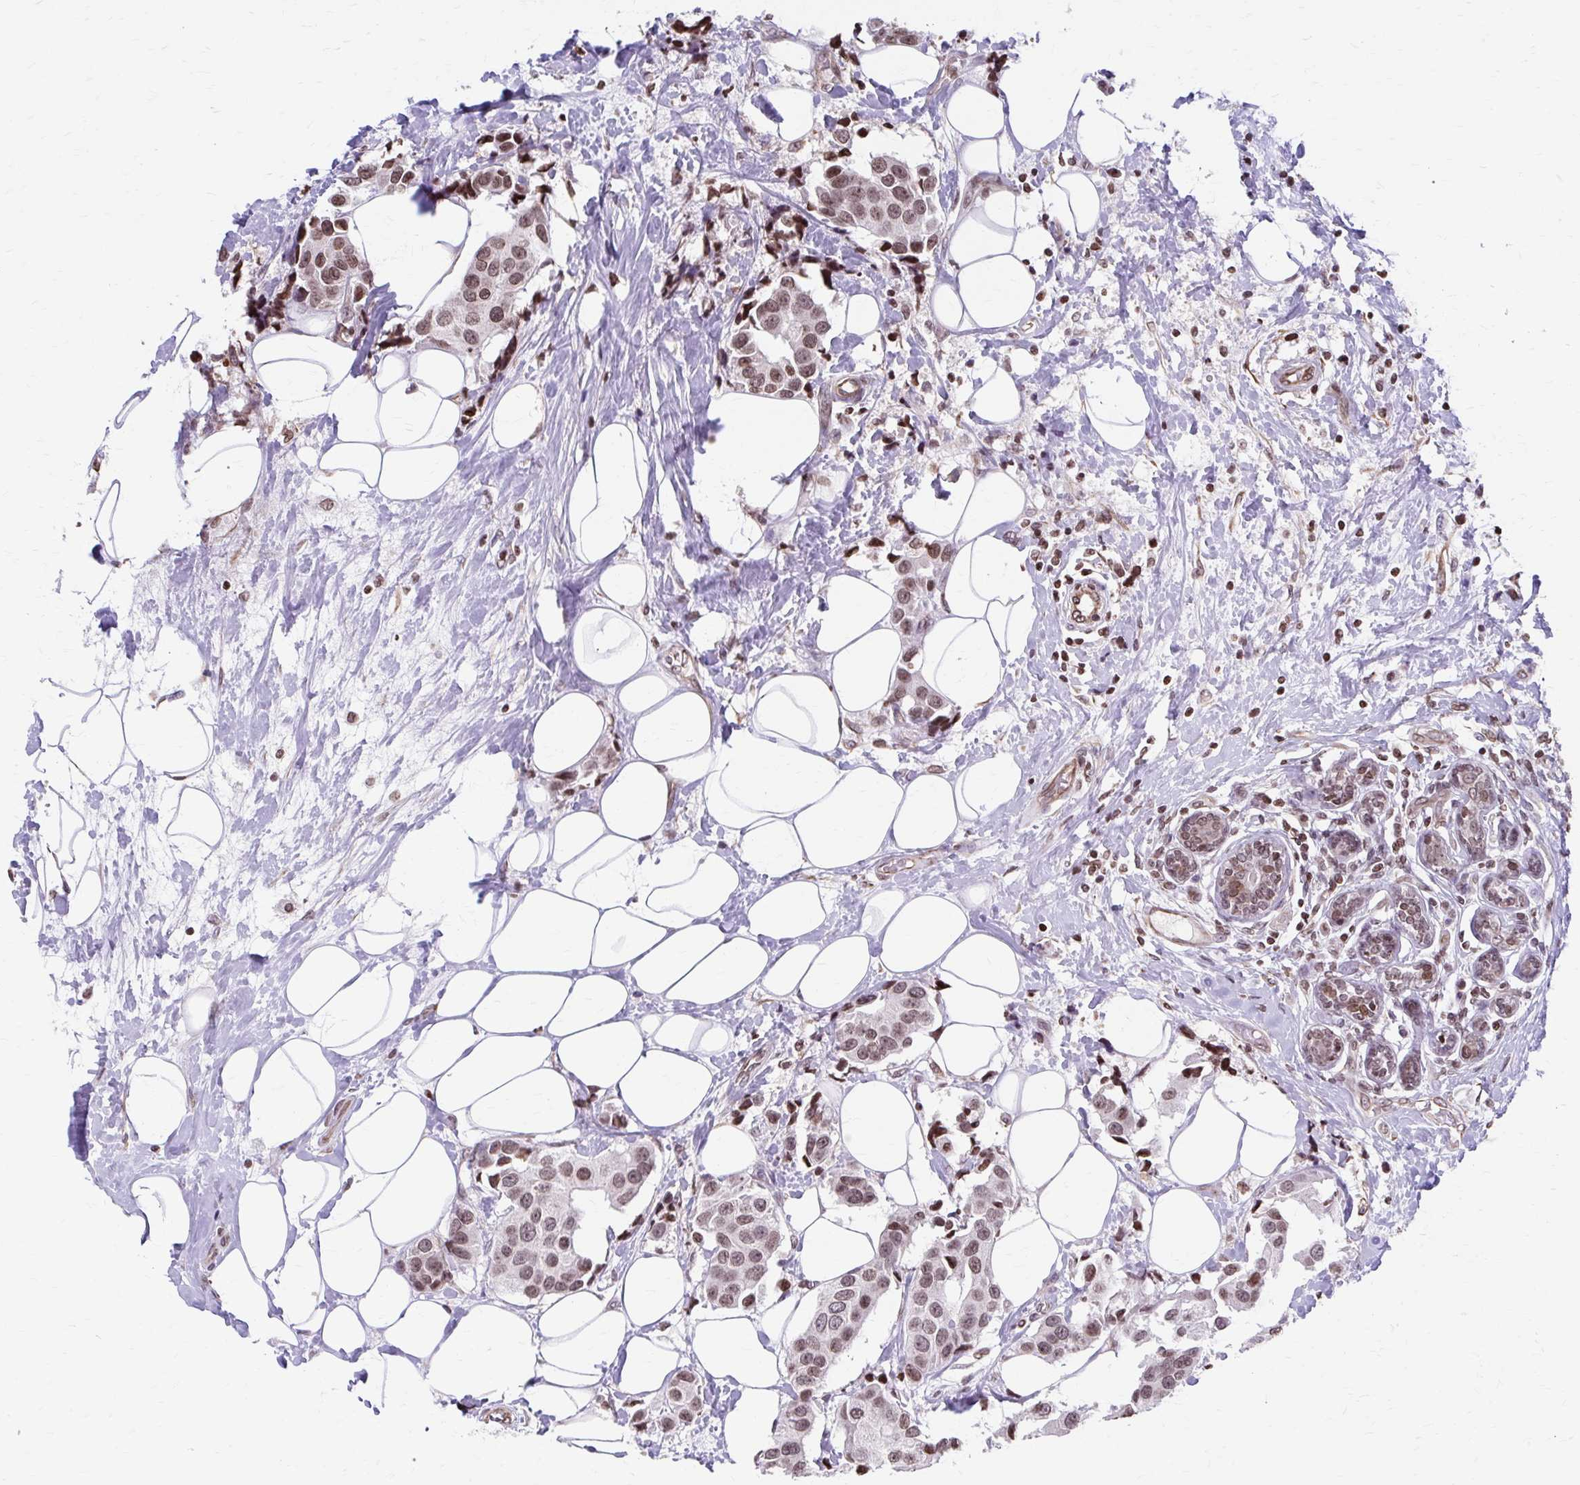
{"staining": {"intensity": "moderate", "quantity": ">75%", "location": "nuclear"}, "tissue": "breast cancer", "cell_type": "Tumor cells", "image_type": "cancer", "snomed": [{"axis": "morphology", "description": "Normal tissue, NOS"}, {"axis": "morphology", "description": "Duct carcinoma"}, {"axis": "topography", "description": "Breast"}], "caption": "There is medium levels of moderate nuclear positivity in tumor cells of breast intraductal carcinoma, as demonstrated by immunohistochemical staining (brown color).", "gene": "ORC3", "patient": {"sex": "female", "age": 39}}